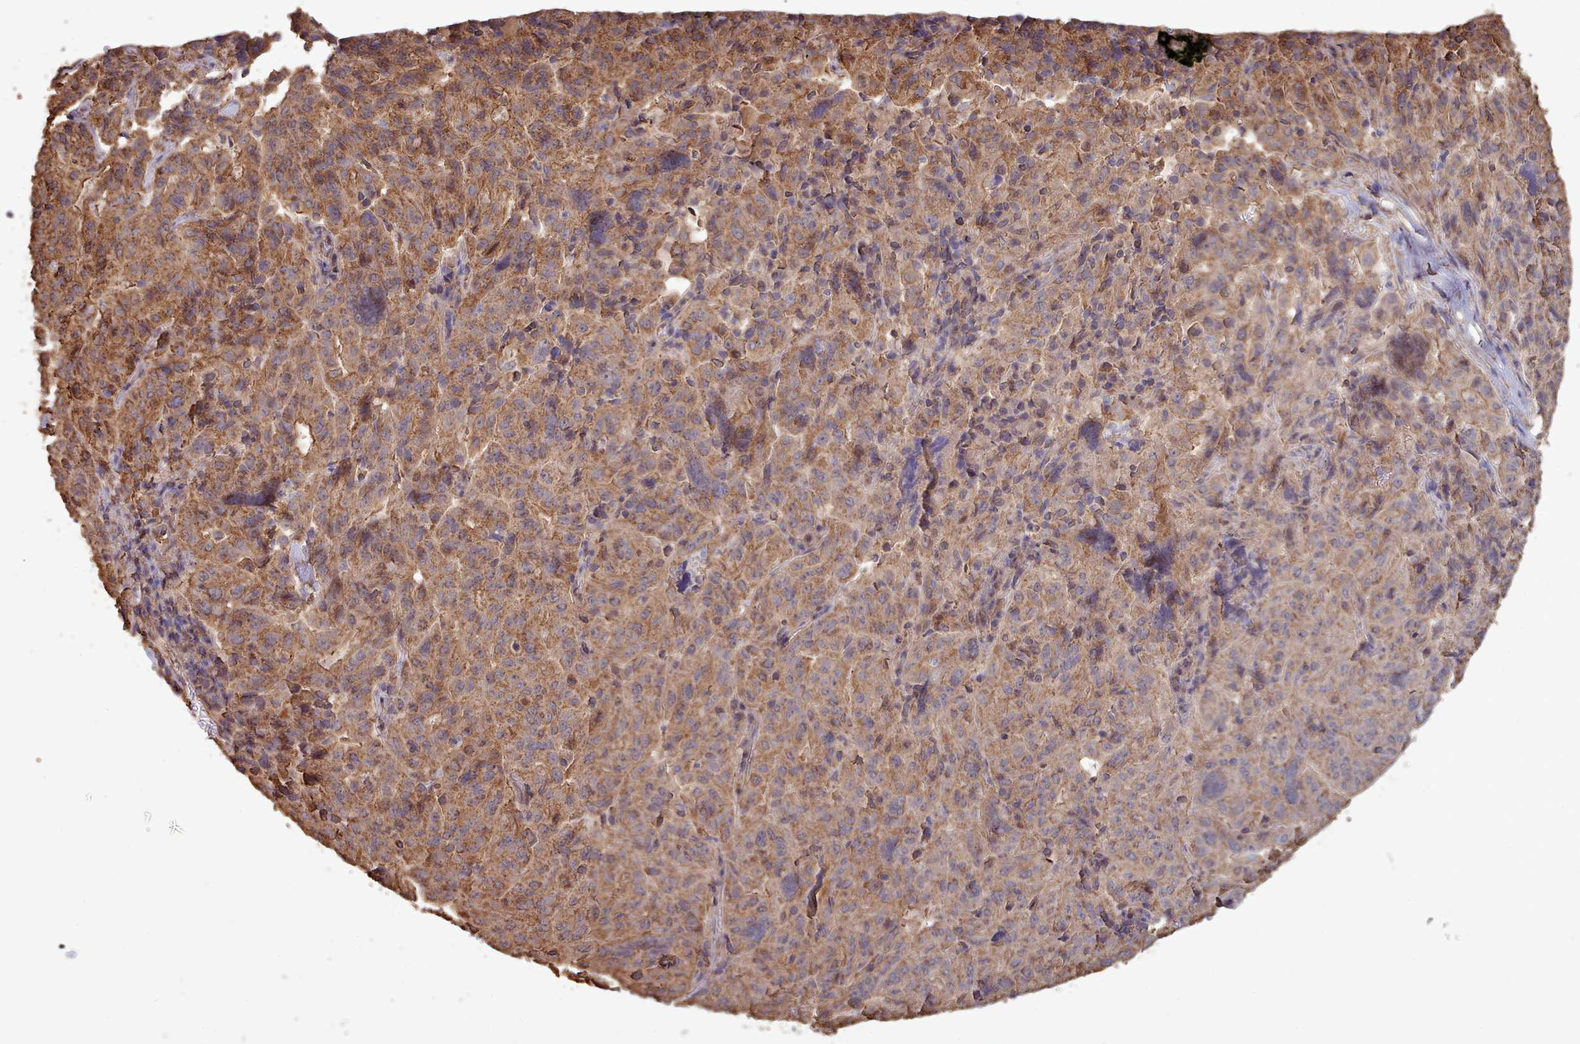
{"staining": {"intensity": "moderate", "quantity": ">75%", "location": "cytoplasmic/membranous"}, "tissue": "pancreatic cancer", "cell_type": "Tumor cells", "image_type": "cancer", "snomed": [{"axis": "morphology", "description": "Adenocarcinoma, NOS"}, {"axis": "topography", "description": "Pancreas"}], "caption": "Approximately >75% of tumor cells in human pancreatic cancer (adenocarcinoma) demonstrate moderate cytoplasmic/membranous protein expression as visualized by brown immunohistochemical staining.", "gene": "METRN", "patient": {"sex": "male", "age": 63}}